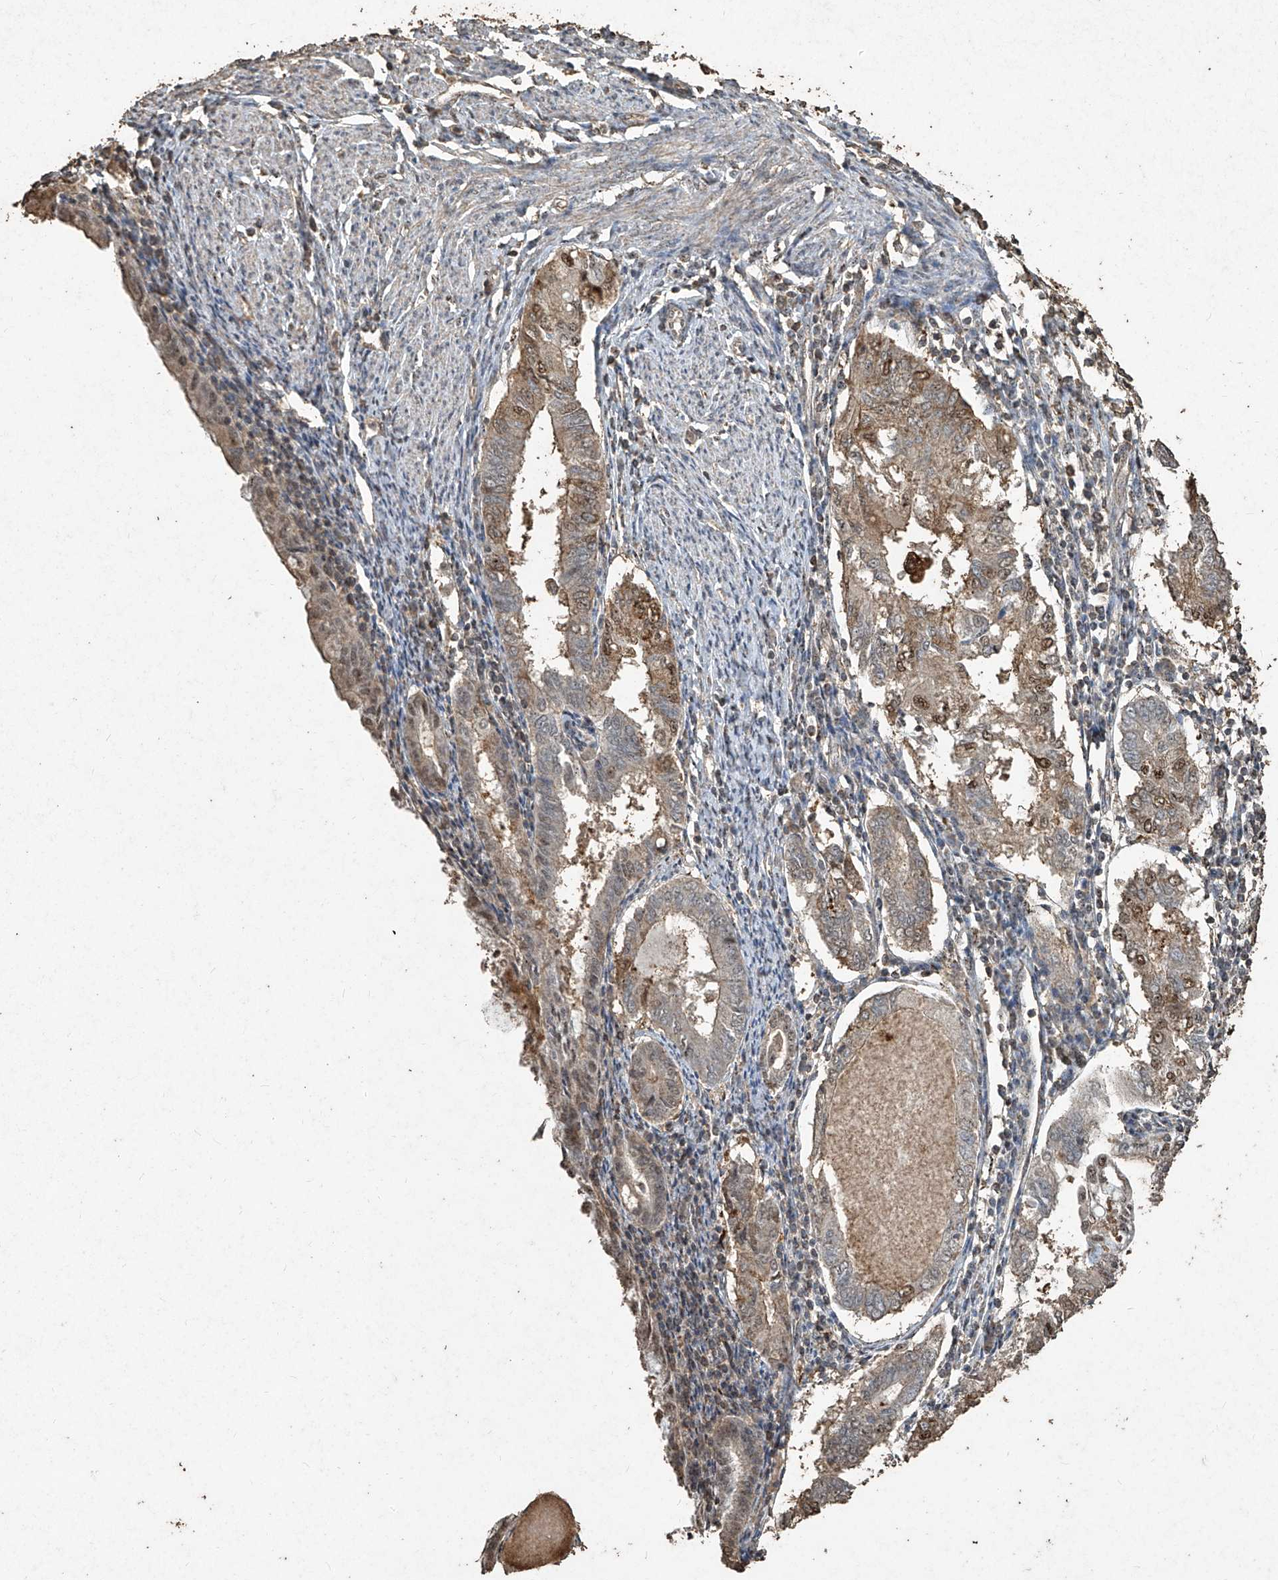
{"staining": {"intensity": "moderate", "quantity": "<25%", "location": "cytoplasmic/membranous,nuclear"}, "tissue": "endometrial cancer", "cell_type": "Tumor cells", "image_type": "cancer", "snomed": [{"axis": "morphology", "description": "Adenocarcinoma, NOS"}, {"axis": "topography", "description": "Endometrium"}], "caption": "Human endometrial cancer (adenocarcinoma) stained with a brown dye reveals moderate cytoplasmic/membranous and nuclear positive expression in approximately <25% of tumor cells.", "gene": "ERBB3", "patient": {"sex": "female", "age": 86}}